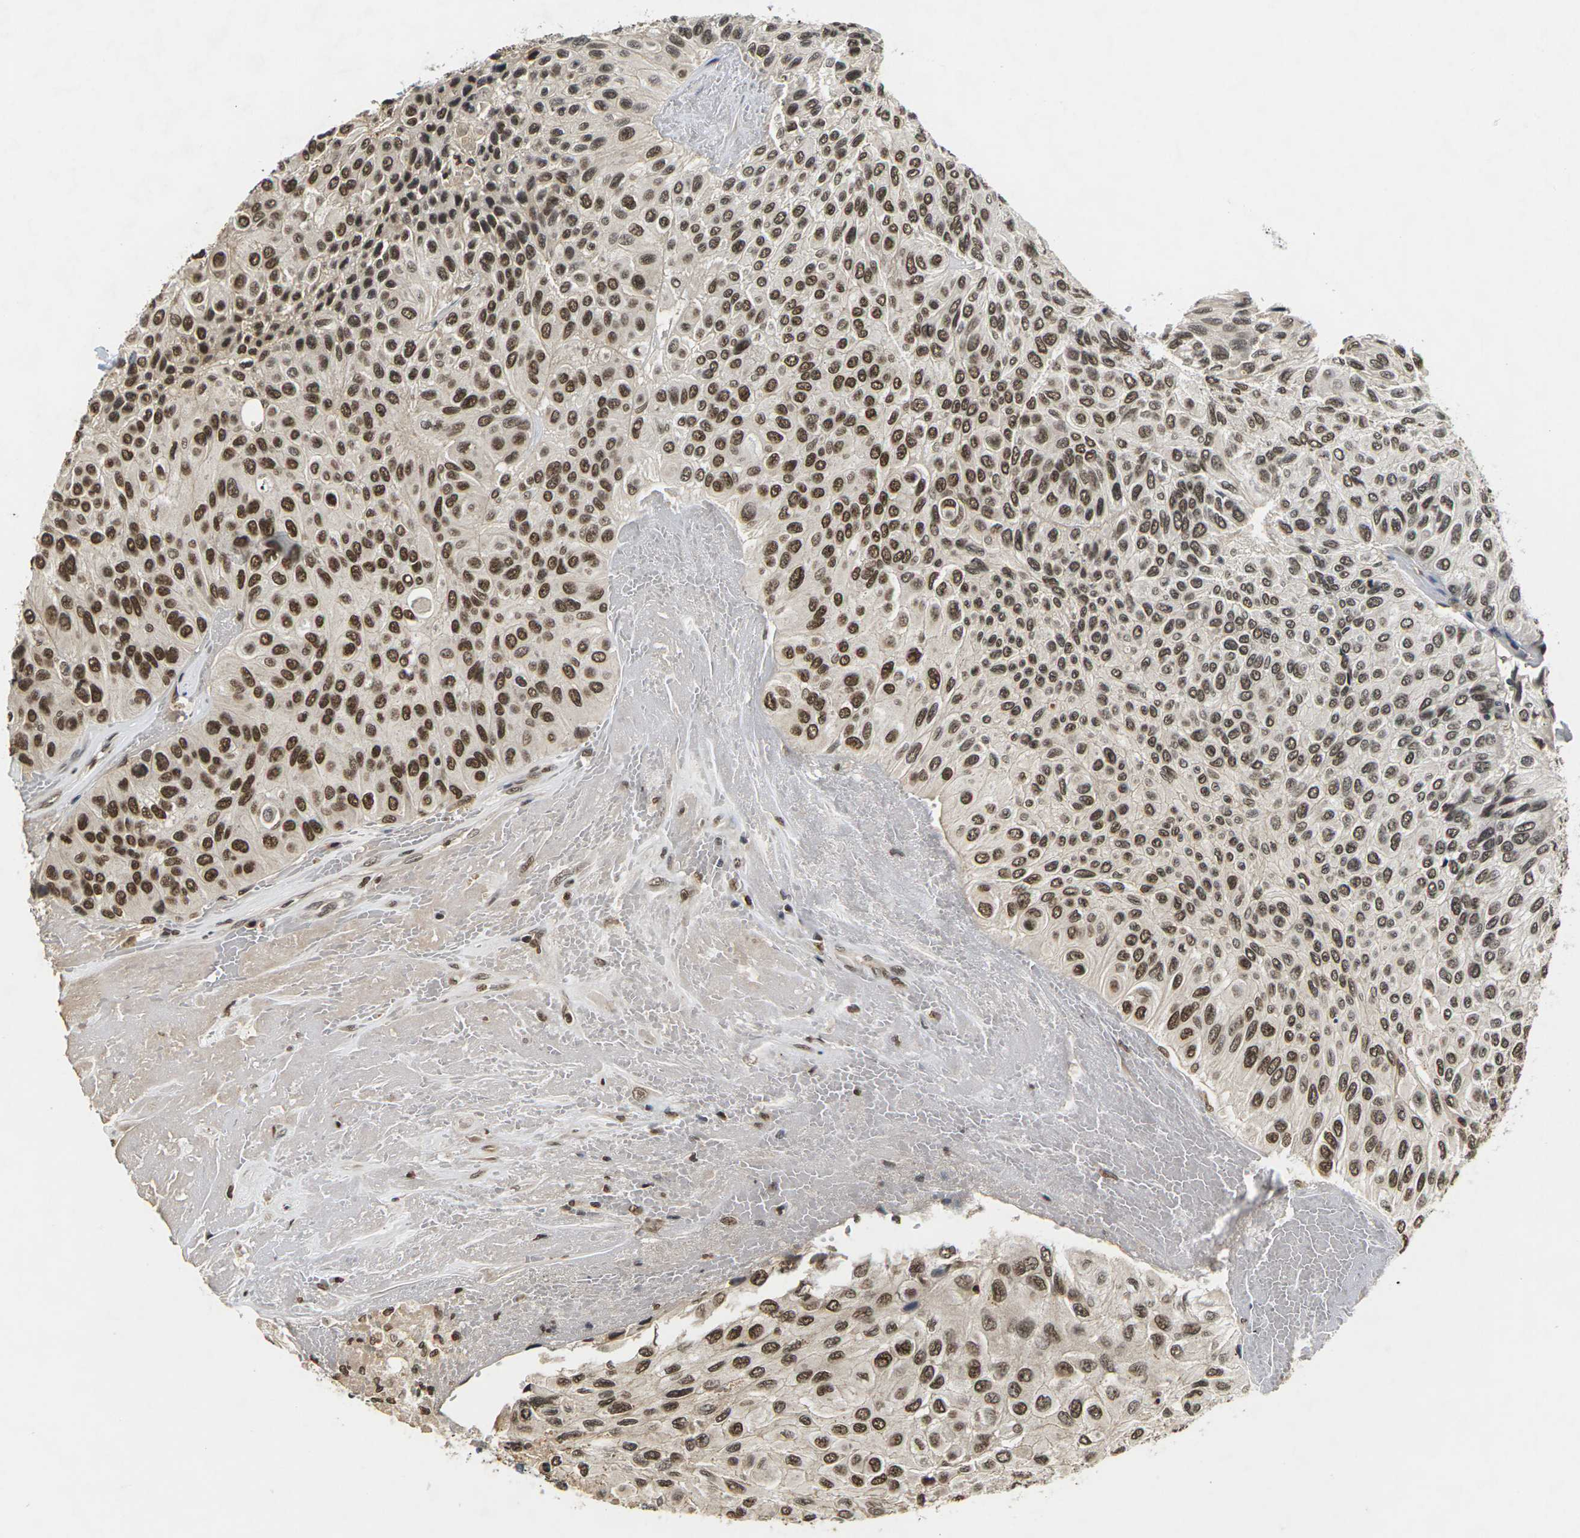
{"staining": {"intensity": "strong", "quantity": ">75%", "location": "nuclear"}, "tissue": "urothelial cancer", "cell_type": "Tumor cells", "image_type": "cancer", "snomed": [{"axis": "morphology", "description": "Urothelial carcinoma, High grade"}, {"axis": "topography", "description": "Urinary bladder"}], "caption": "Brown immunohistochemical staining in urothelial cancer demonstrates strong nuclear positivity in about >75% of tumor cells. (brown staining indicates protein expression, while blue staining denotes nuclei).", "gene": "NELFA", "patient": {"sex": "male", "age": 66}}